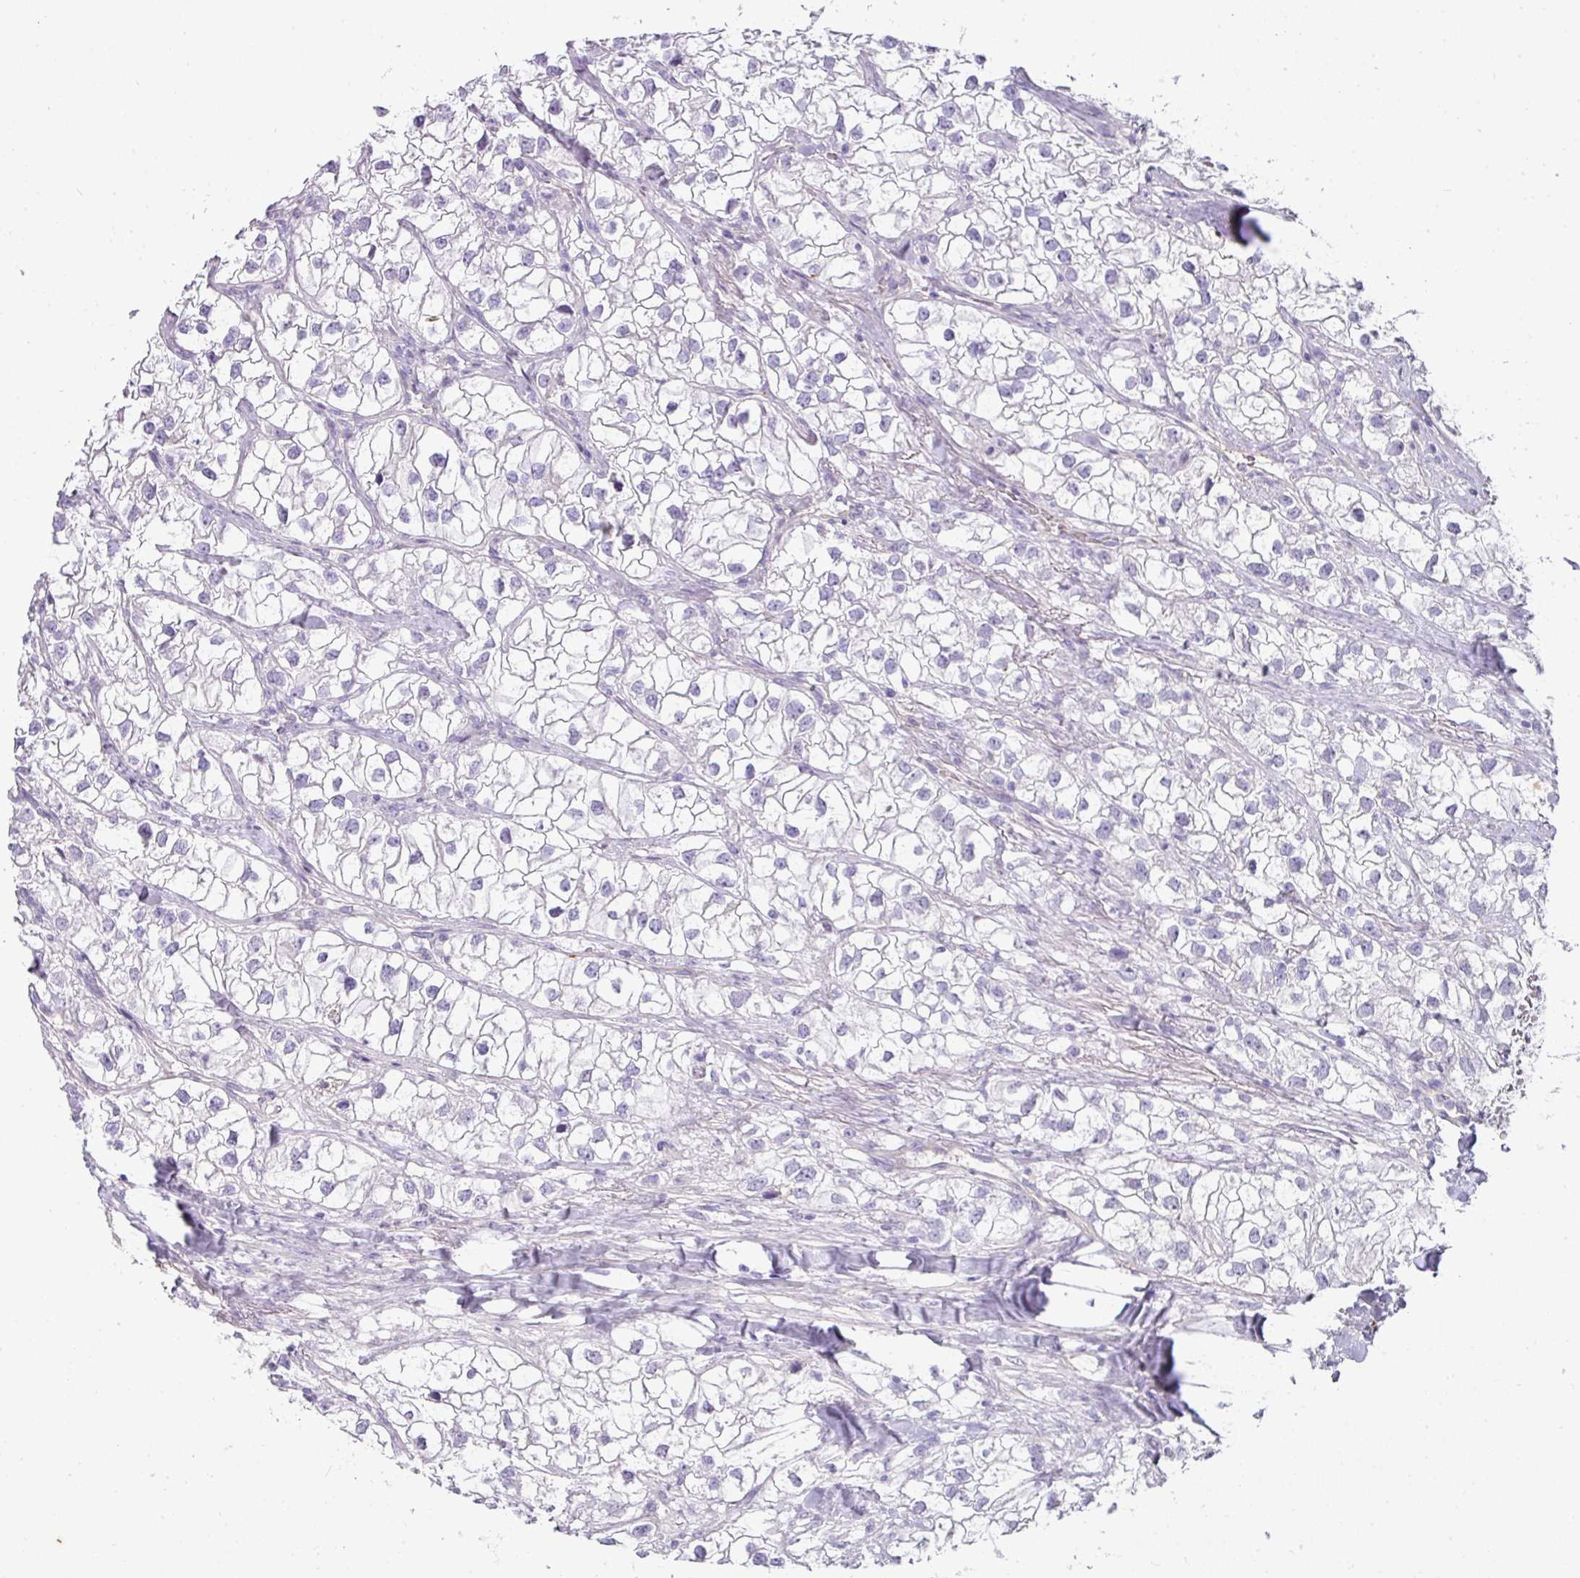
{"staining": {"intensity": "negative", "quantity": "none", "location": "none"}, "tissue": "renal cancer", "cell_type": "Tumor cells", "image_type": "cancer", "snomed": [{"axis": "morphology", "description": "Adenocarcinoma, NOS"}, {"axis": "topography", "description": "Kidney"}], "caption": "Immunohistochemical staining of human adenocarcinoma (renal) demonstrates no significant expression in tumor cells.", "gene": "OR52N1", "patient": {"sex": "male", "age": 59}}